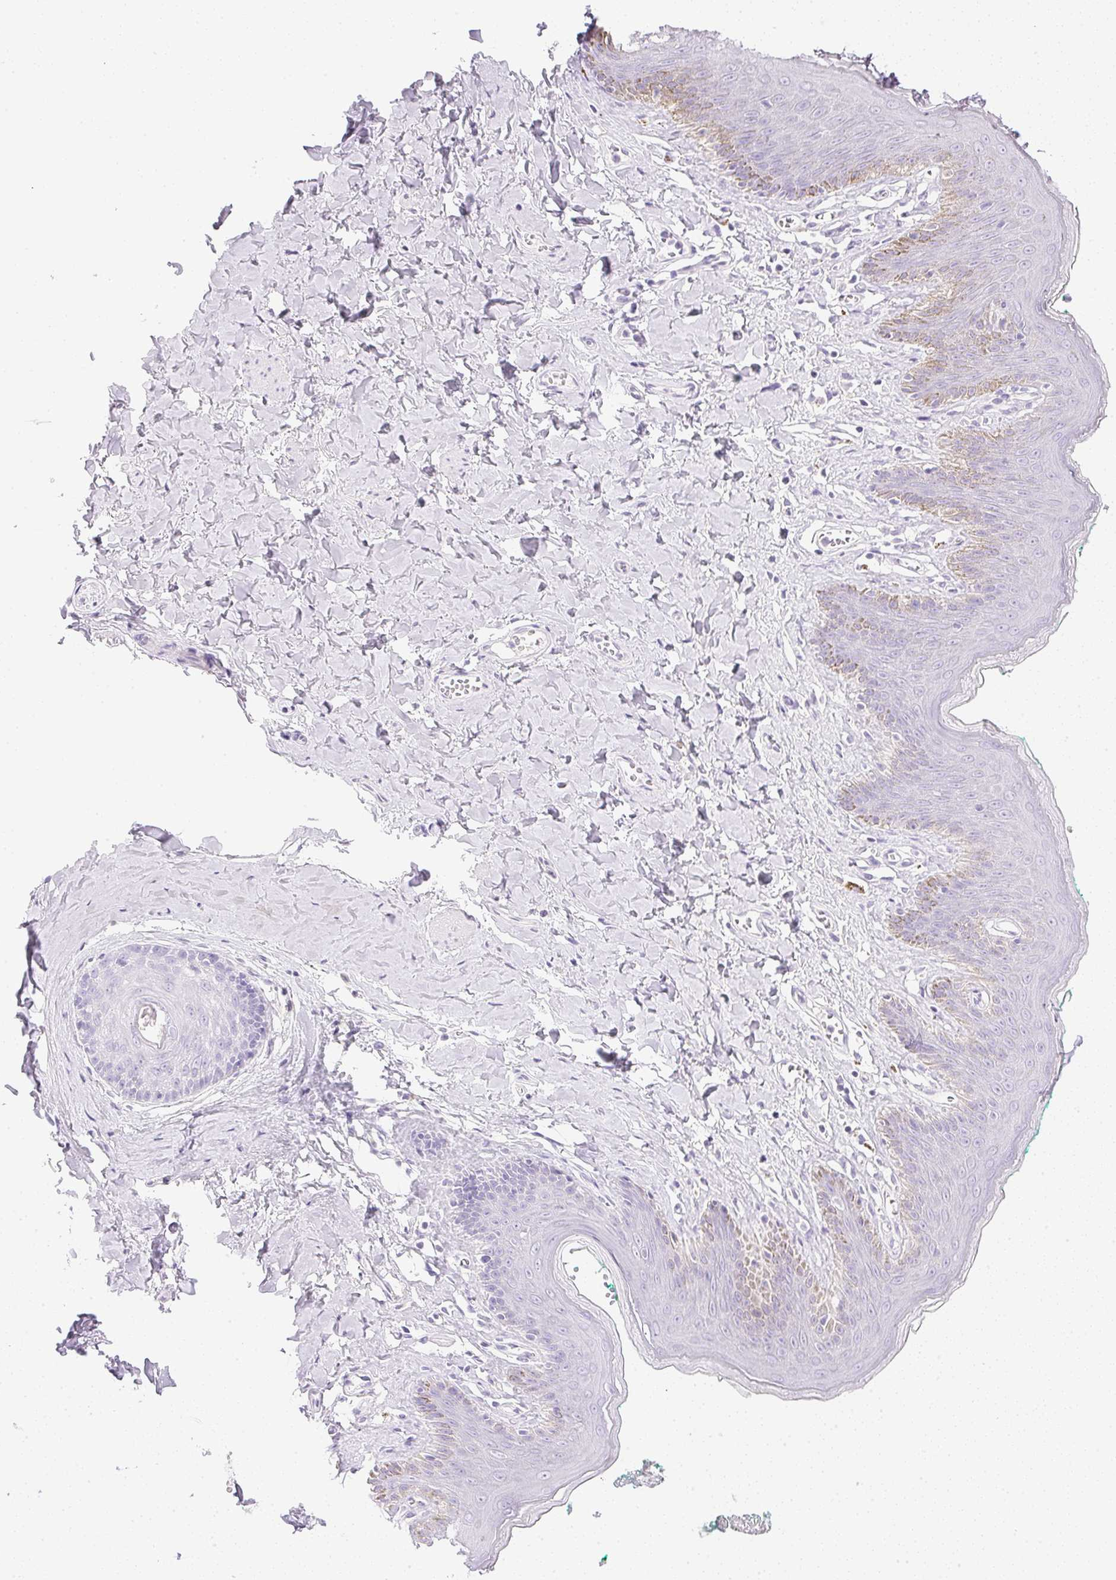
{"staining": {"intensity": "negative", "quantity": "none", "location": "none"}, "tissue": "skin", "cell_type": "Epidermal cells", "image_type": "normal", "snomed": [{"axis": "morphology", "description": "Normal tissue, NOS"}, {"axis": "topography", "description": "Vulva"}, {"axis": "topography", "description": "Peripheral nerve tissue"}], "caption": "Immunohistochemistry (IHC) histopathology image of normal skin: skin stained with DAB shows no significant protein expression in epidermal cells.", "gene": "CPB1", "patient": {"sex": "female", "age": 66}}